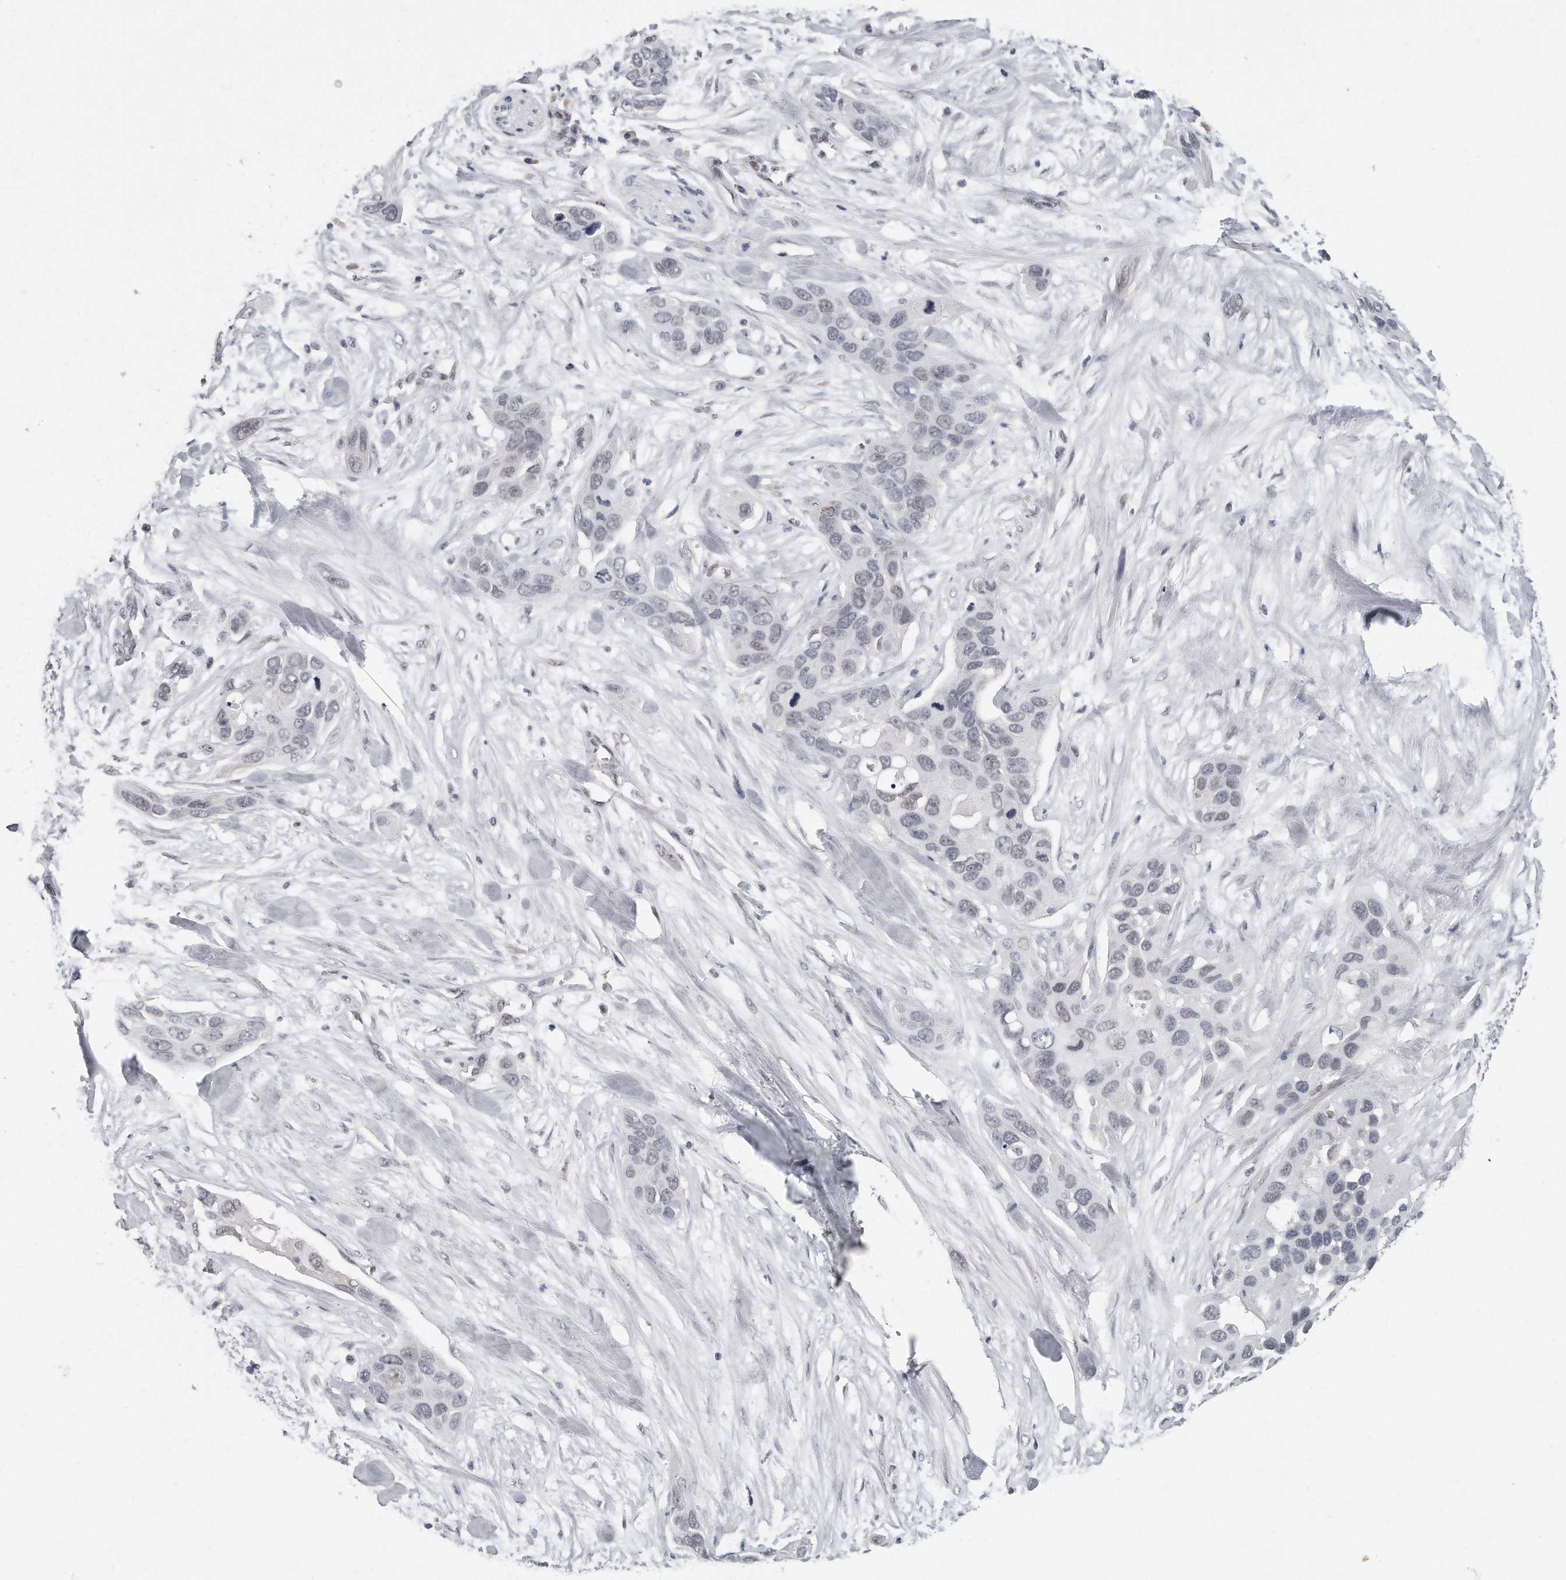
{"staining": {"intensity": "negative", "quantity": "none", "location": "none"}, "tissue": "pancreatic cancer", "cell_type": "Tumor cells", "image_type": "cancer", "snomed": [{"axis": "morphology", "description": "Adenocarcinoma, NOS"}, {"axis": "topography", "description": "Pancreas"}], "caption": "High magnification brightfield microscopy of pancreatic adenocarcinoma stained with DAB (3,3'-diaminobenzidine) (brown) and counterstained with hematoxylin (blue): tumor cells show no significant staining.", "gene": "CTBP2", "patient": {"sex": "female", "age": 60}}